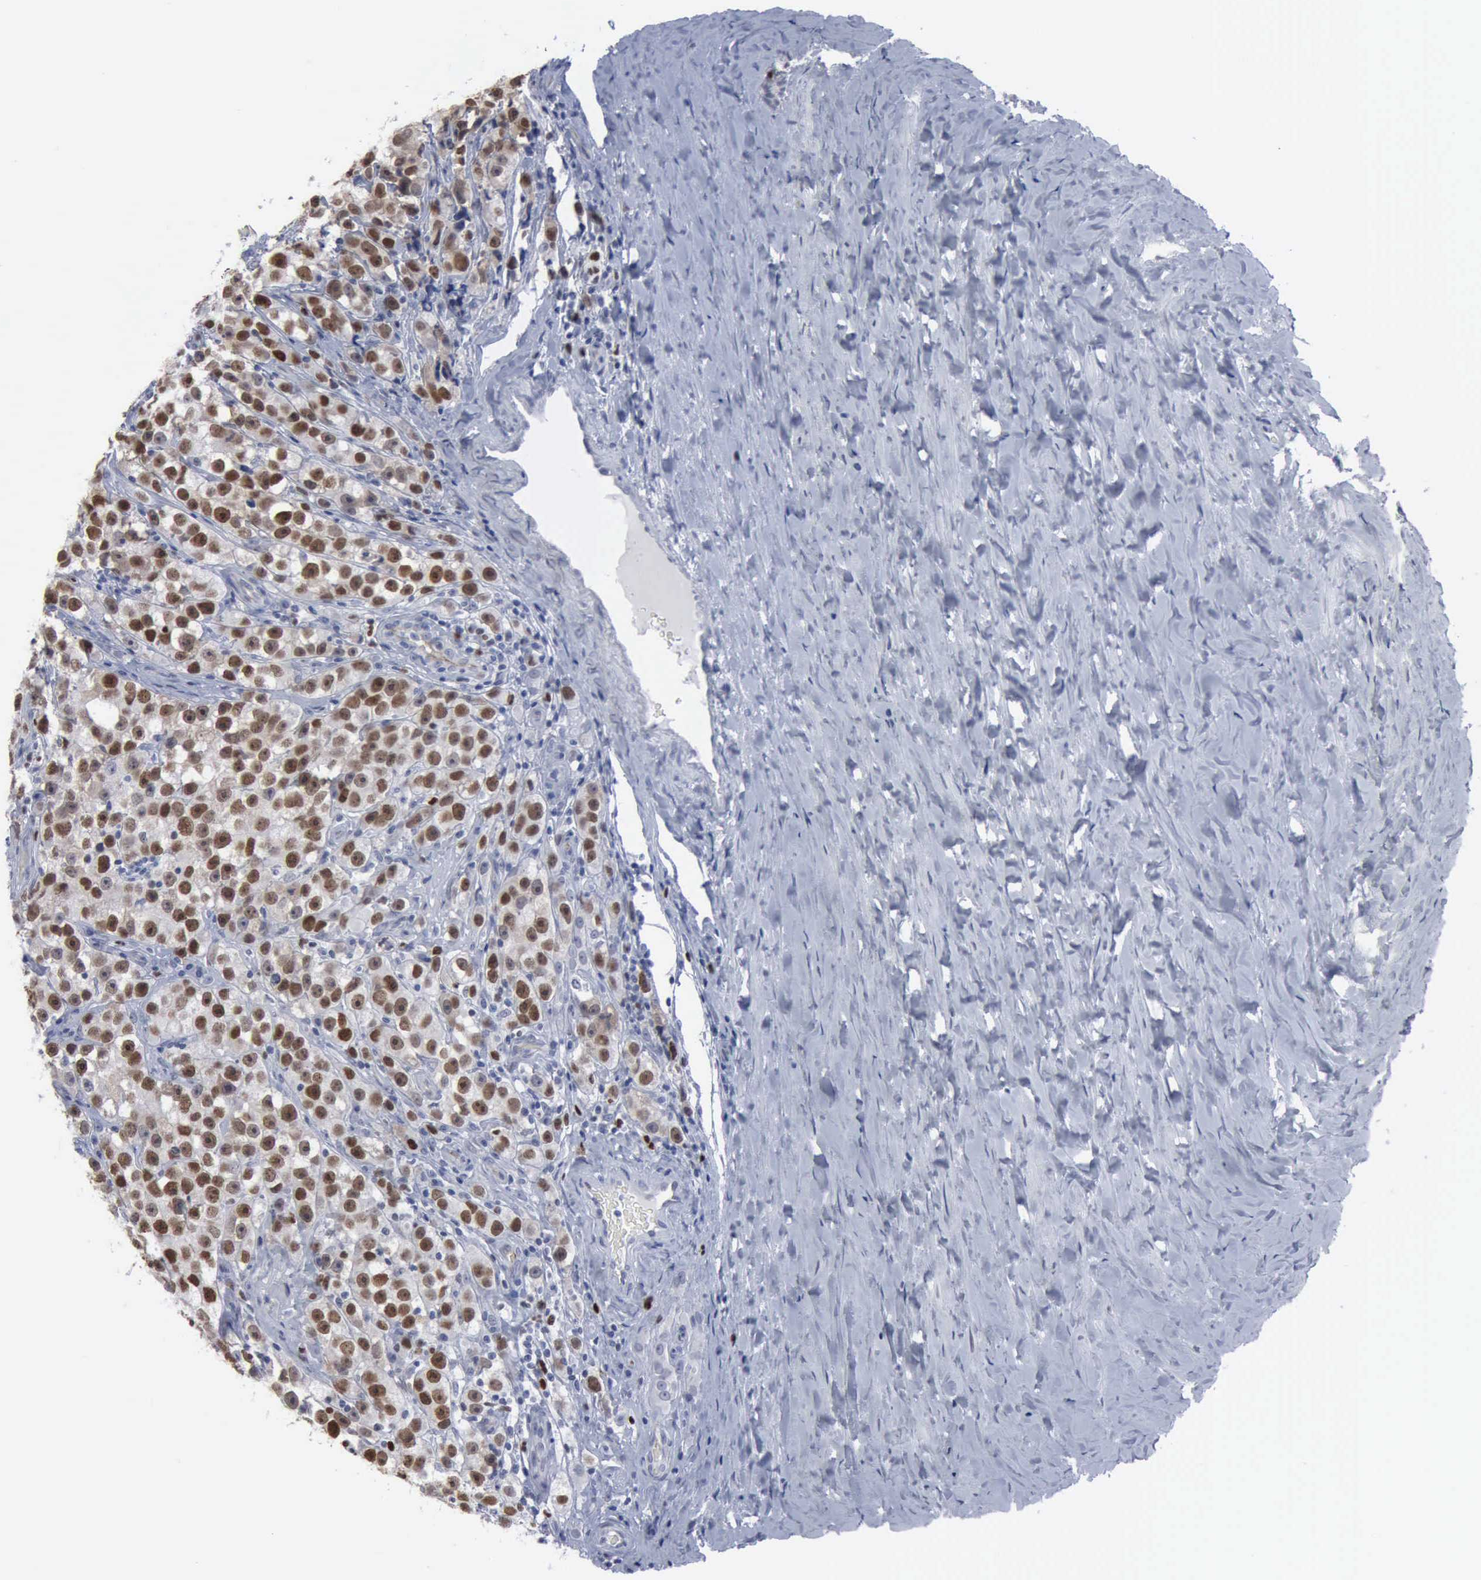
{"staining": {"intensity": "strong", "quantity": "25%-75%", "location": "nuclear"}, "tissue": "testis cancer", "cell_type": "Tumor cells", "image_type": "cancer", "snomed": [{"axis": "morphology", "description": "Seminoma, NOS"}, {"axis": "topography", "description": "Testis"}], "caption": "Strong nuclear protein staining is seen in approximately 25%-75% of tumor cells in seminoma (testis).", "gene": "MCM5", "patient": {"sex": "male", "age": 32}}